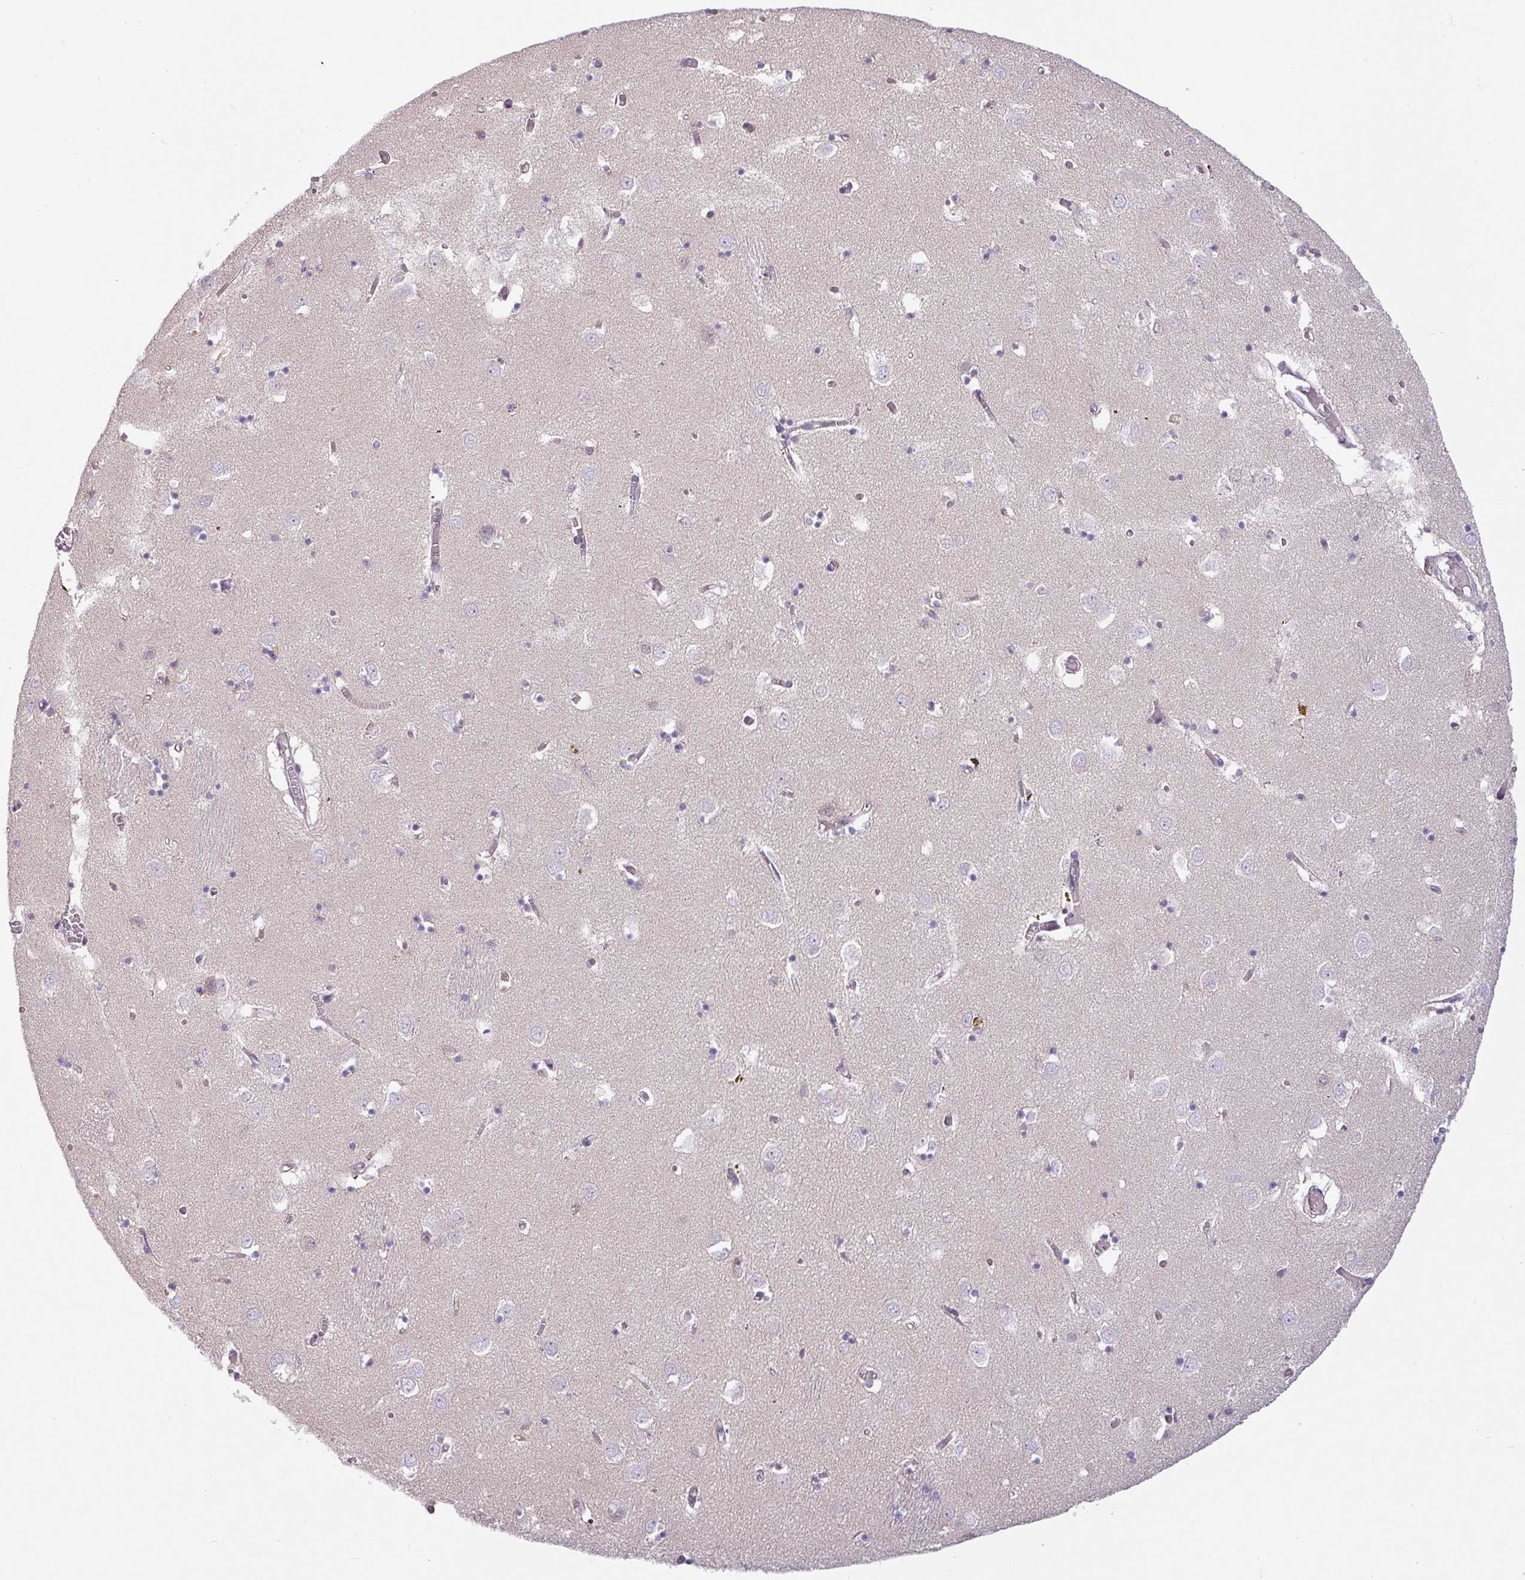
{"staining": {"intensity": "negative", "quantity": "none", "location": "none"}, "tissue": "caudate", "cell_type": "Glial cells", "image_type": "normal", "snomed": [{"axis": "morphology", "description": "Normal tissue, NOS"}, {"axis": "topography", "description": "Lateral ventricle wall"}], "caption": "A high-resolution histopathology image shows immunohistochemistry (IHC) staining of unremarkable caudate, which shows no significant expression in glial cells. (Brightfield microscopy of DAB immunohistochemistry at high magnification).", "gene": "CCDC144A", "patient": {"sex": "male", "age": 70}}